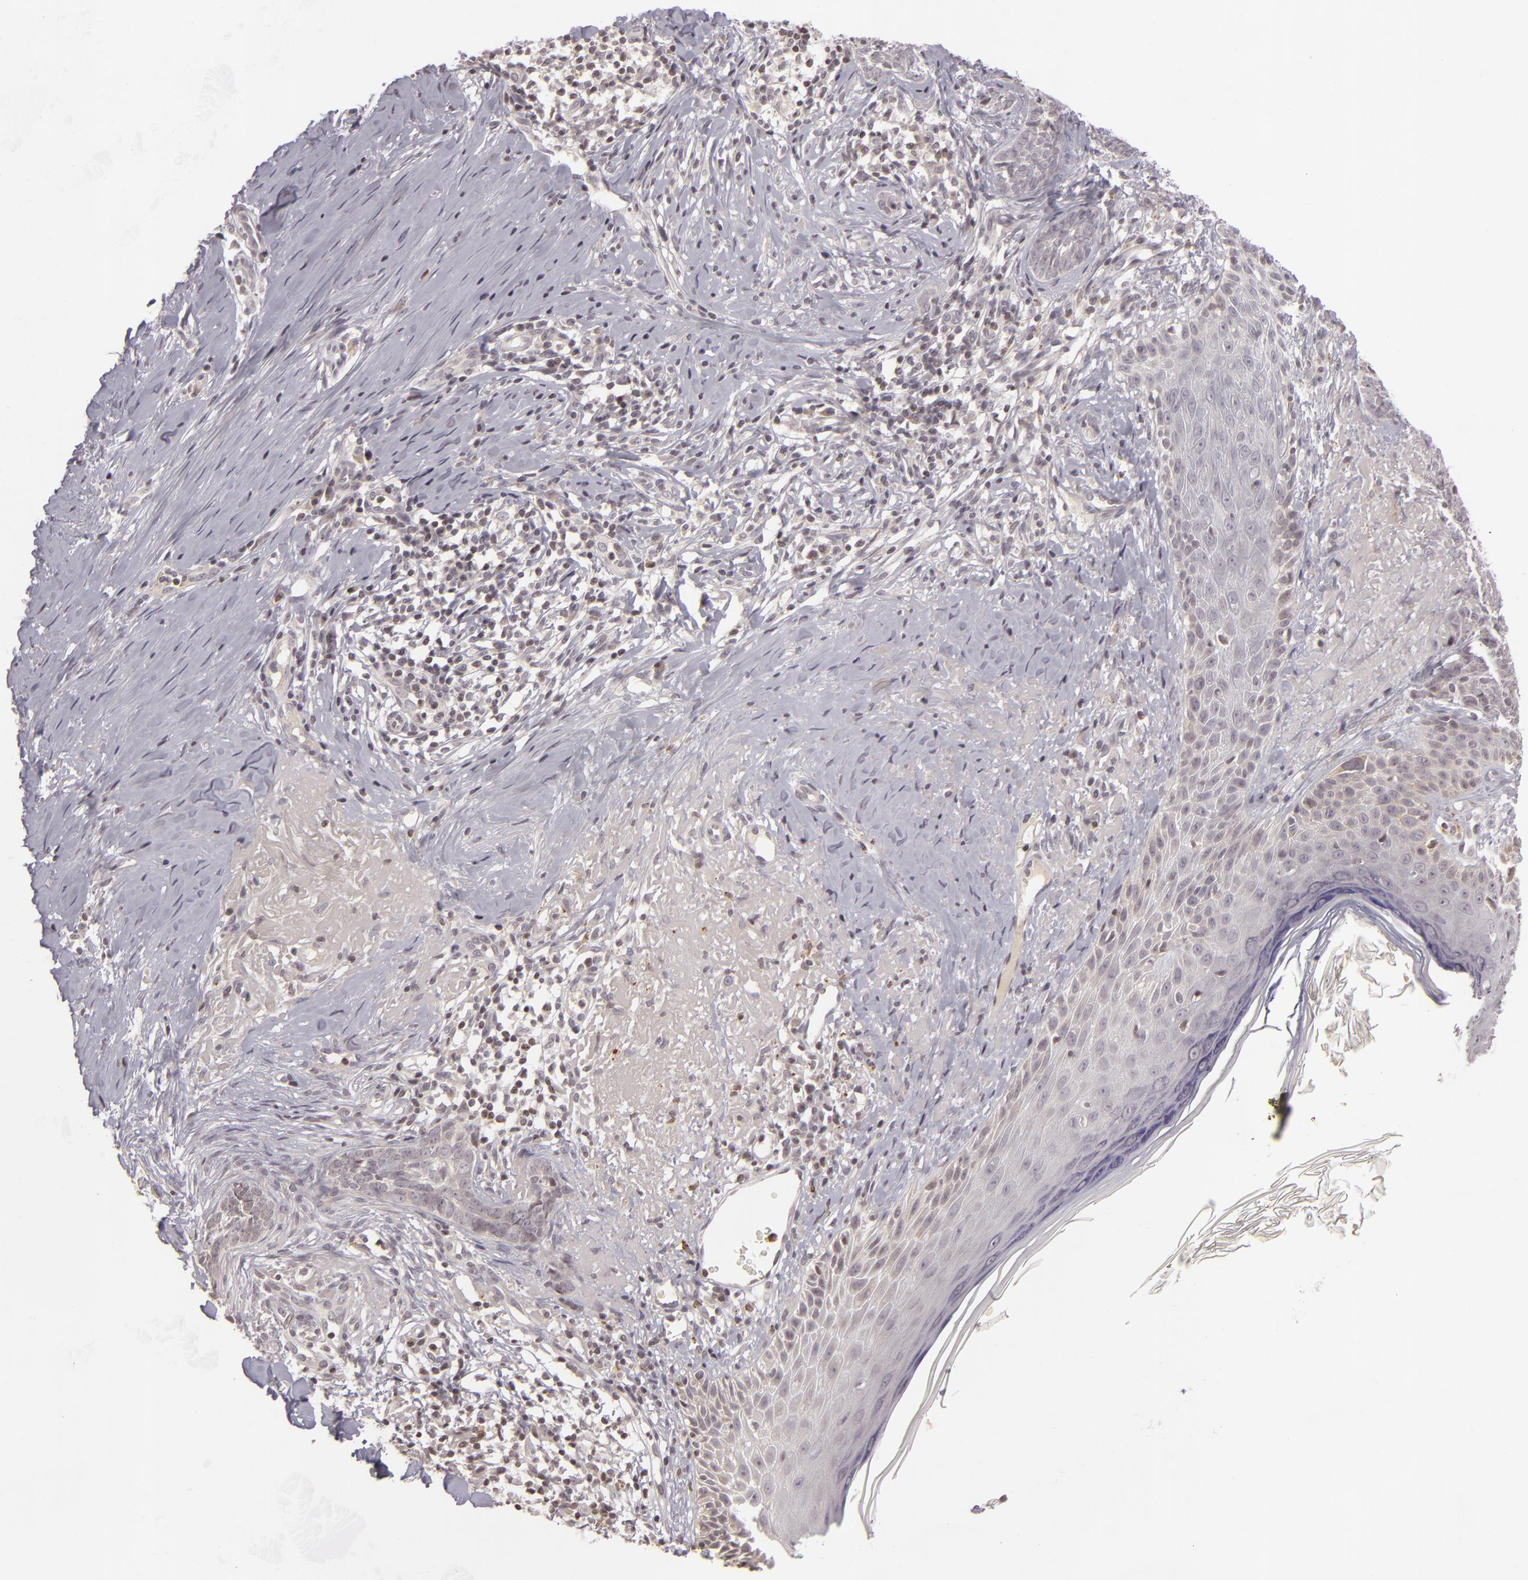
{"staining": {"intensity": "negative", "quantity": "none", "location": "none"}, "tissue": "skin cancer", "cell_type": "Tumor cells", "image_type": "cancer", "snomed": [{"axis": "morphology", "description": "Basal cell carcinoma"}, {"axis": "topography", "description": "Skin"}], "caption": "Photomicrograph shows no protein expression in tumor cells of basal cell carcinoma (skin) tissue.", "gene": "AKAP6", "patient": {"sex": "female", "age": 81}}